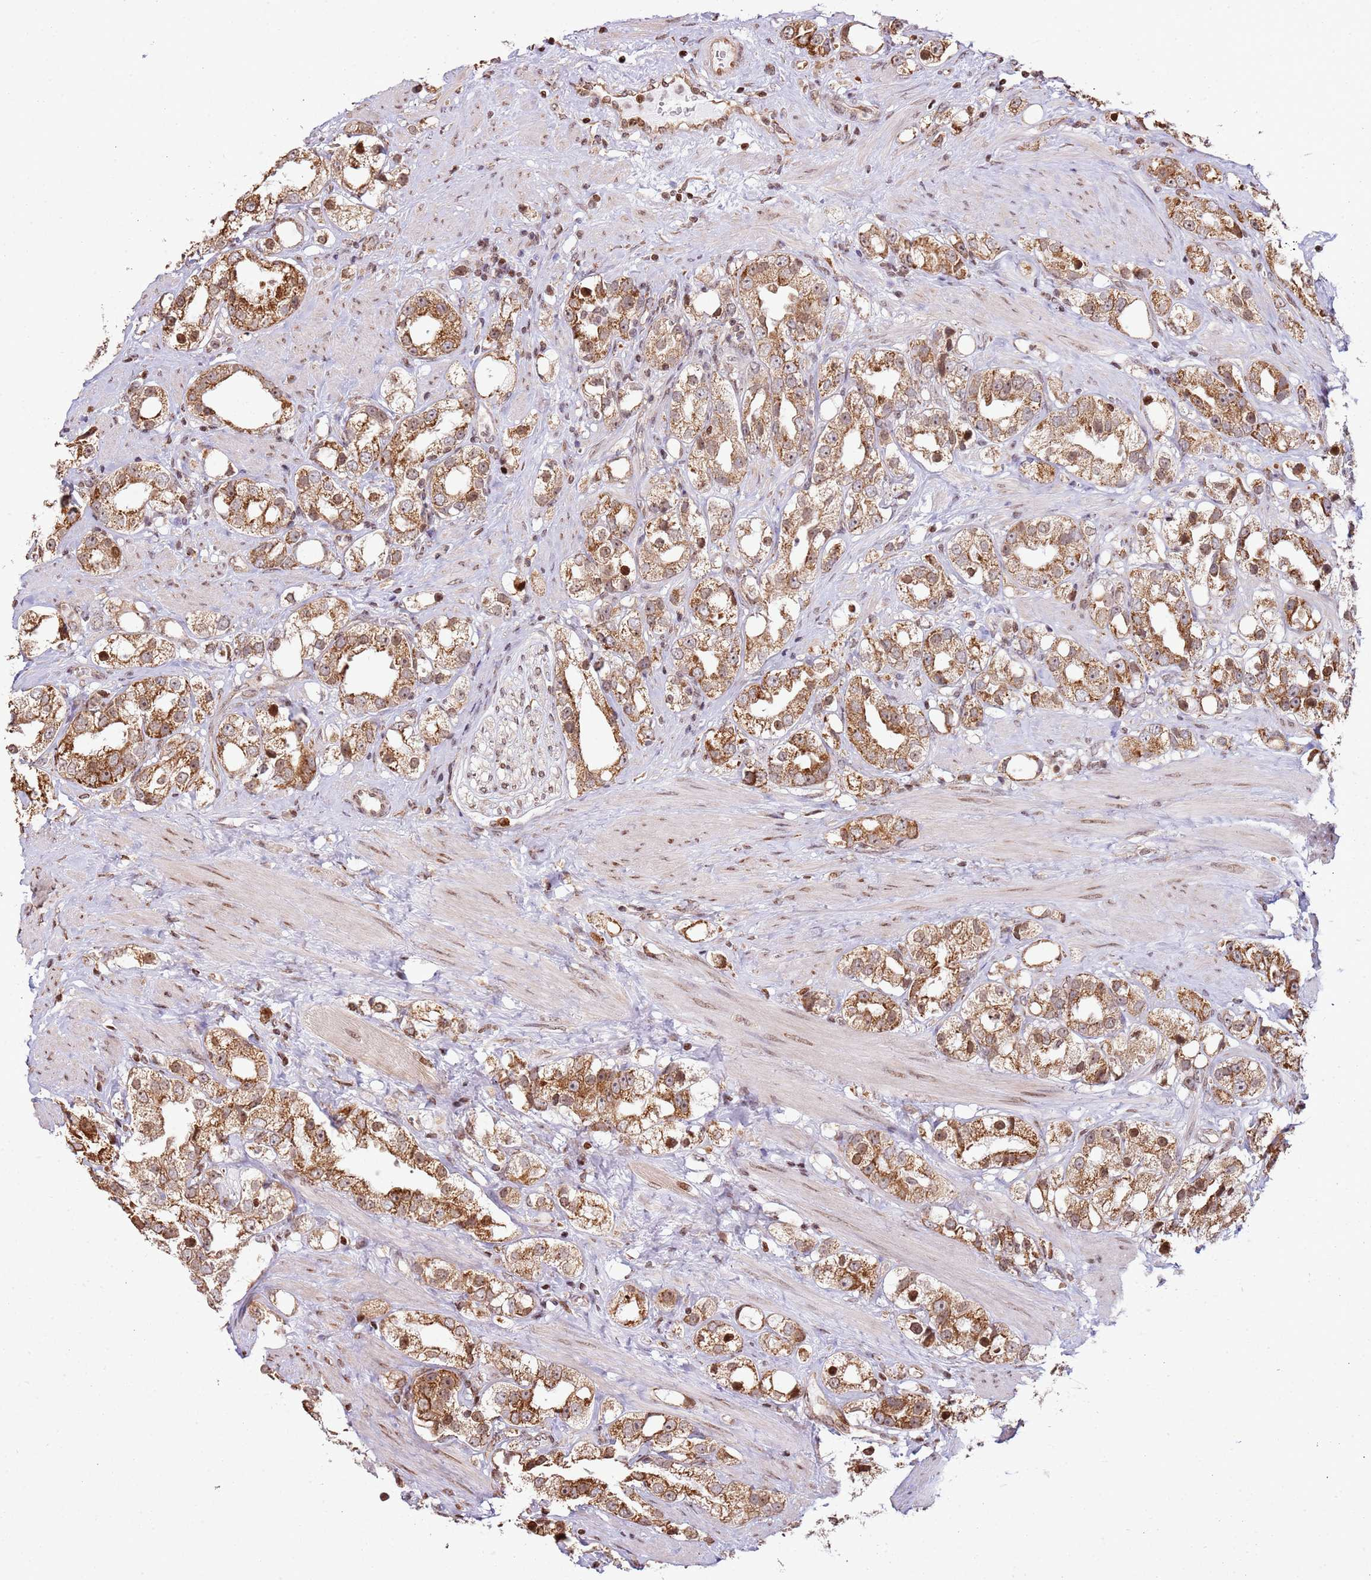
{"staining": {"intensity": "strong", "quantity": ">75%", "location": "cytoplasmic/membranous"}, "tissue": "prostate cancer", "cell_type": "Tumor cells", "image_type": "cancer", "snomed": [{"axis": "morphology", "description": "Adenocarcinoma, NOS"}, {"axis": "topography", "description": "Prostate"}], "caption": "Strong cytoplasmic/membranous protein positivity is present in approximately >75% of tumor cells in prostate cancer (adenocarcinoma).", "gene": "SCAF1", "patient": {"sex": "male", "age": 79}}